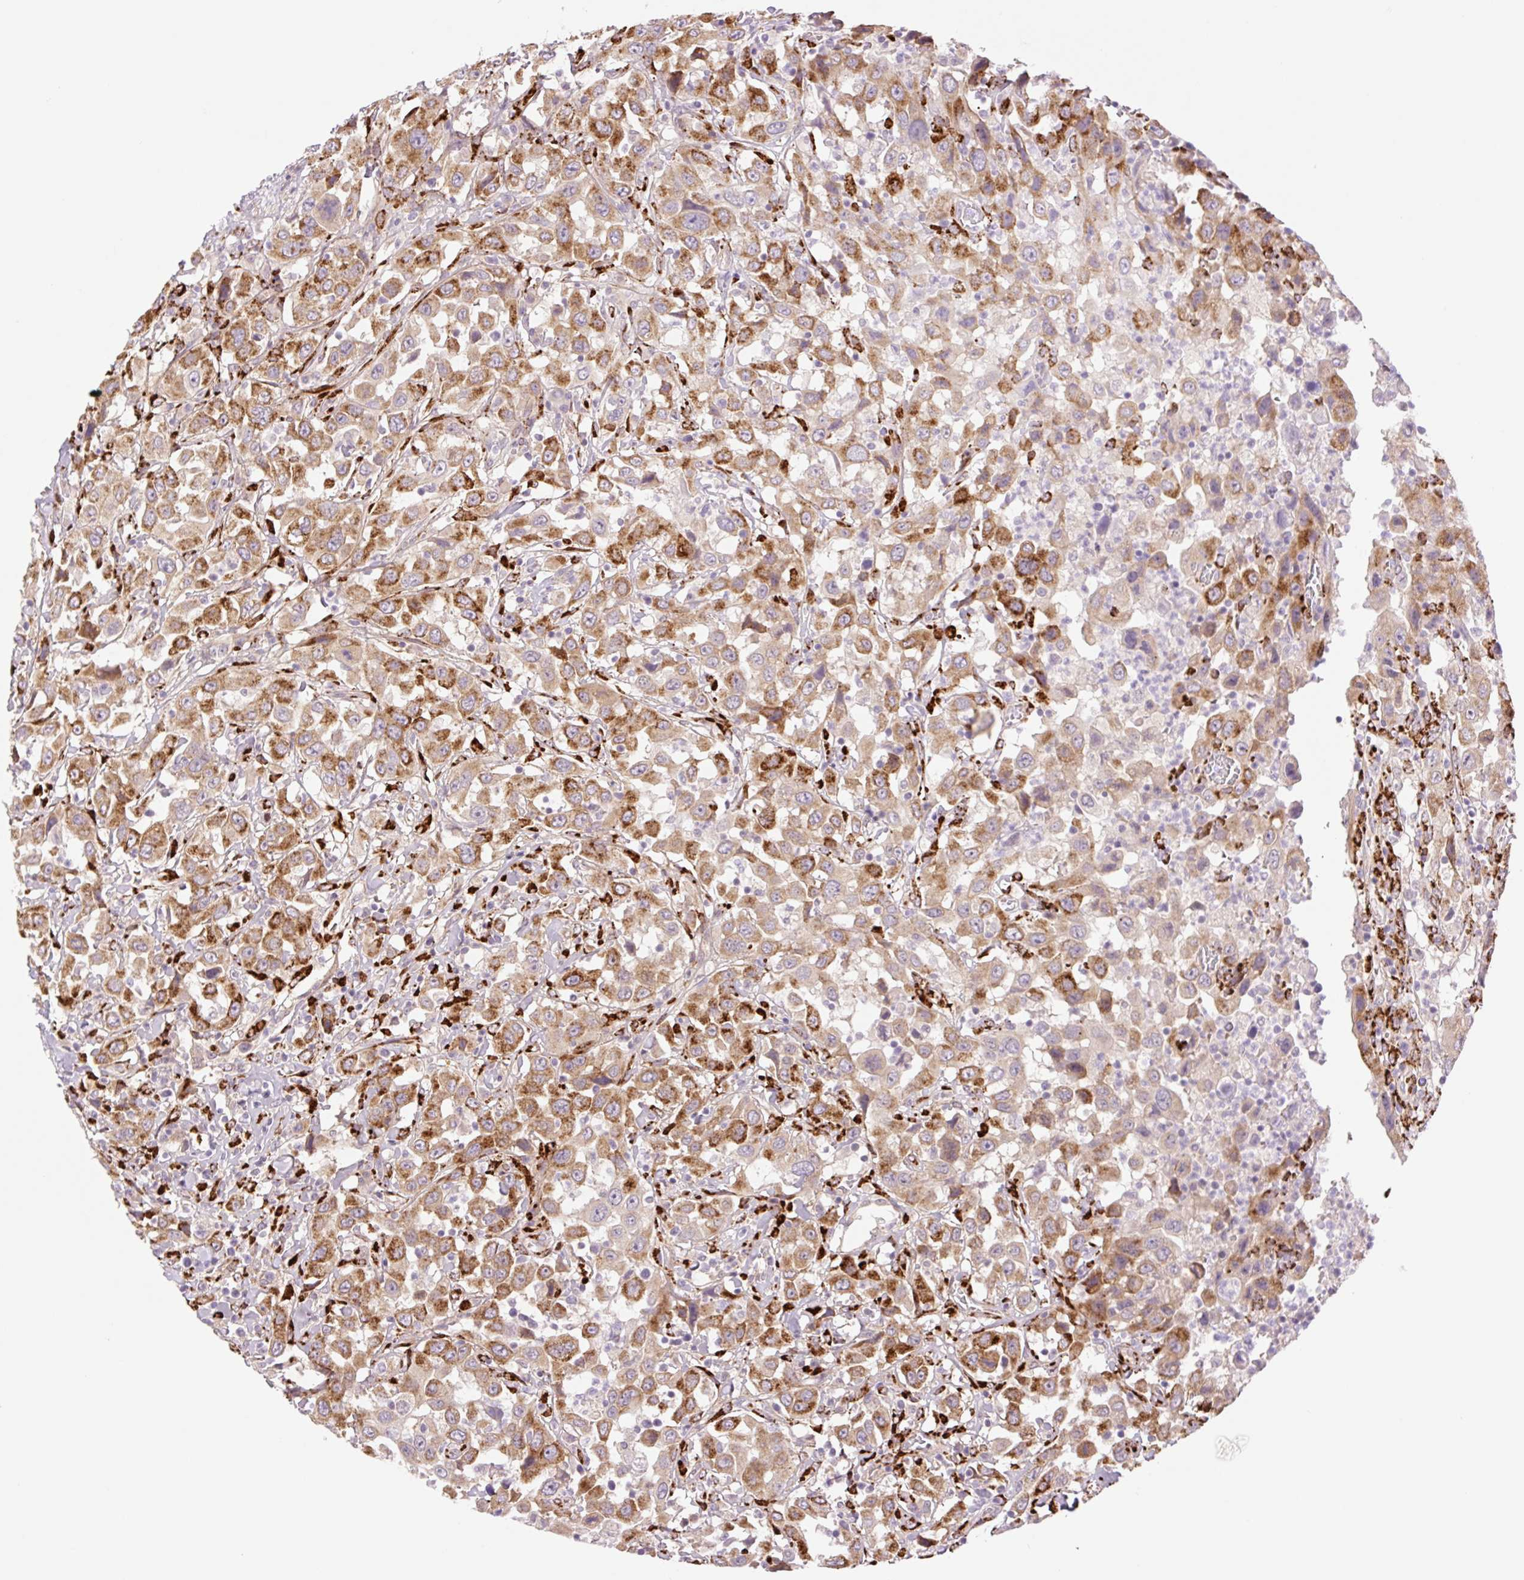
{"staining": {"intensity": "moderate", "quantity": ">75%", "location": "cytoplasmic/membranous"}, "tissue": "urothelial cancer", "cell_type": "Tumor cells", "image_type": "cancer", "snomed": [{"axis": "morphology", "description": "Urothelial carcinoma, High grade"}, {"axis": "topography", "description": "Urinary bladder"}], "caption": "A histopathology image of human high-grade urothelial carcinoma stained for a protein reveals moderate cytoplasmic/membranous brown staining in tumor cells. (Brightfield microscopy of DAB IHC at high magnification).", "gene": "COL5A1", "patient": {"sex": "male", "age": 61}}